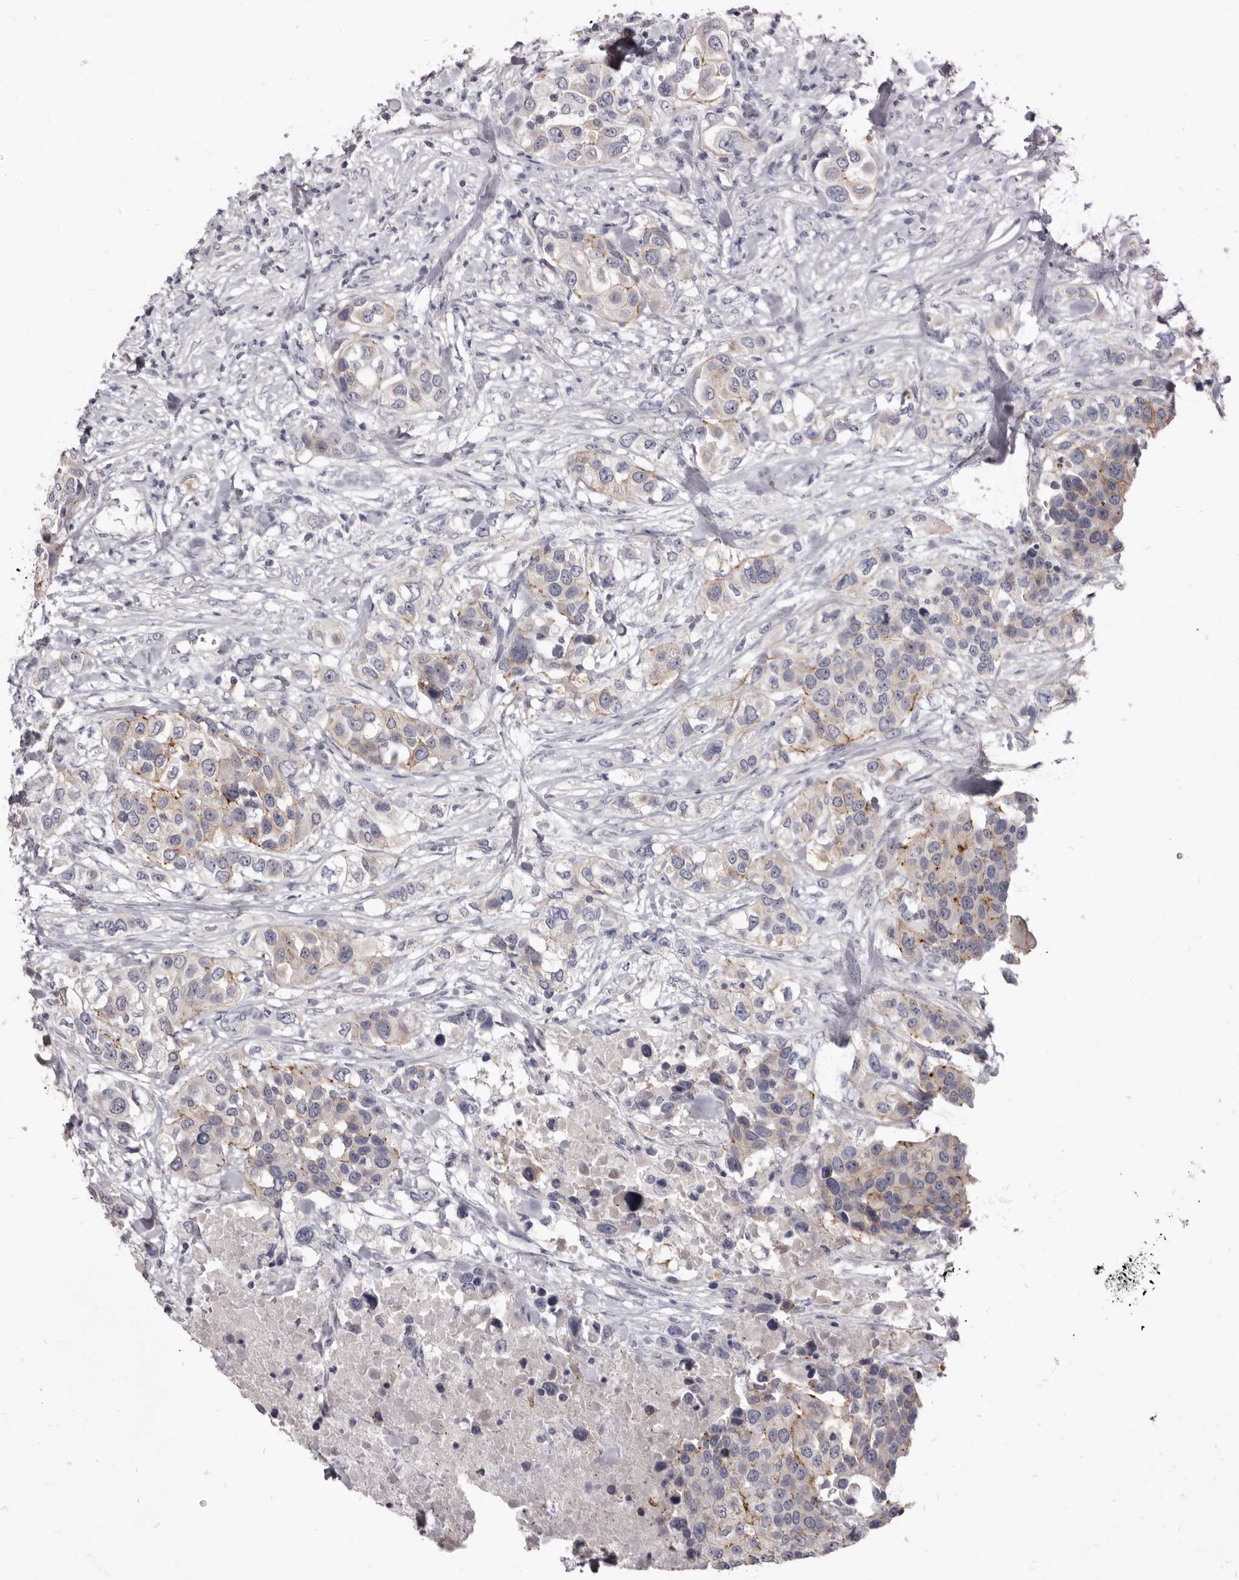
{"staining": {"intensity": "moderate", "quantity": "<25%", "location": "cytoplasmic/membranous"}, "tissue": "urothelial cancer", "cell_type": "Tumor cells", "image_type": "cancer", "snomed": [{"axis": "morphology", "description": "Urothelial carcinoma, High grade"}, {"axis": "topography", "description": "Urinary bladder"}], "caption": "Urothelial cancer stained with a brown dye exhibits moderate cytoplasmic/membranous positive staining in approximately <25% of tumor cells.", "gene": "CGN", "patient": {"sex": "female", "age": 80}}